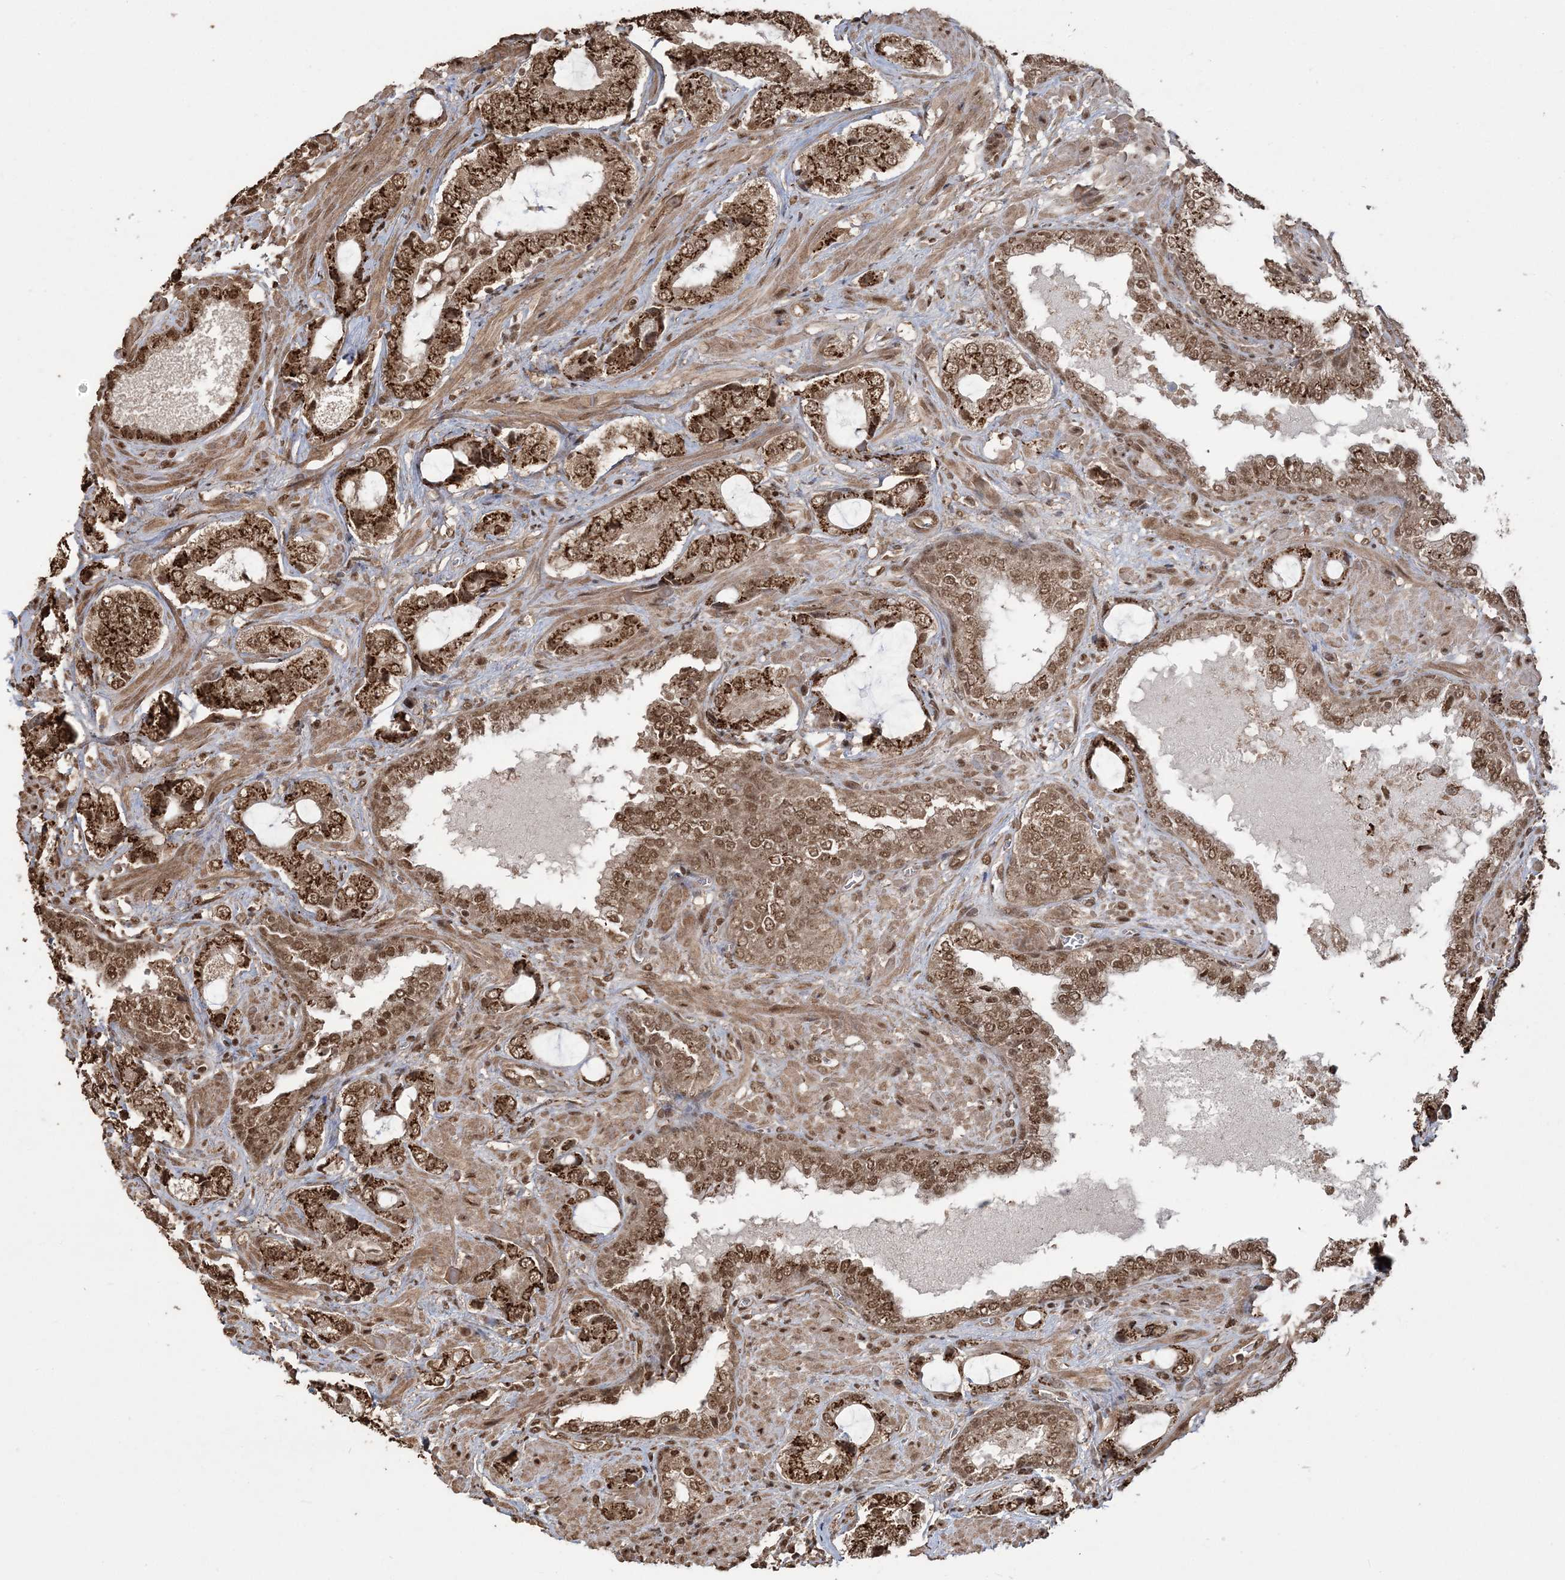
{"staining": {"intensity": "strong", "quantity": ">75%", "location": "cytoplasmic/membranous,nuclear"}, "tissue": "prostate cancer", "cell_type": "Tumor cells", "image_type": "cancer", "snomed": [{"axis": "morphology", "description": "Normal tissue, NOS"}, {"axis": "morphology", "description": "Adenocarcinoma, High grade"}, {"axis": "topography", "description": "Prostate"}, {"axis": "topography", "description": "Peripheral nerve tissue"}], "caption": "IHC histopathology image of adenocarcinoma (high-grade) (prostate) stained for a protein (brown), which exhibits high levels of strong cytoplasmic/membranous and nuclear expression in about >75% of tumor cells.", "gene": "ZNF839", "patient": {"sex": "male", "age": 59}}